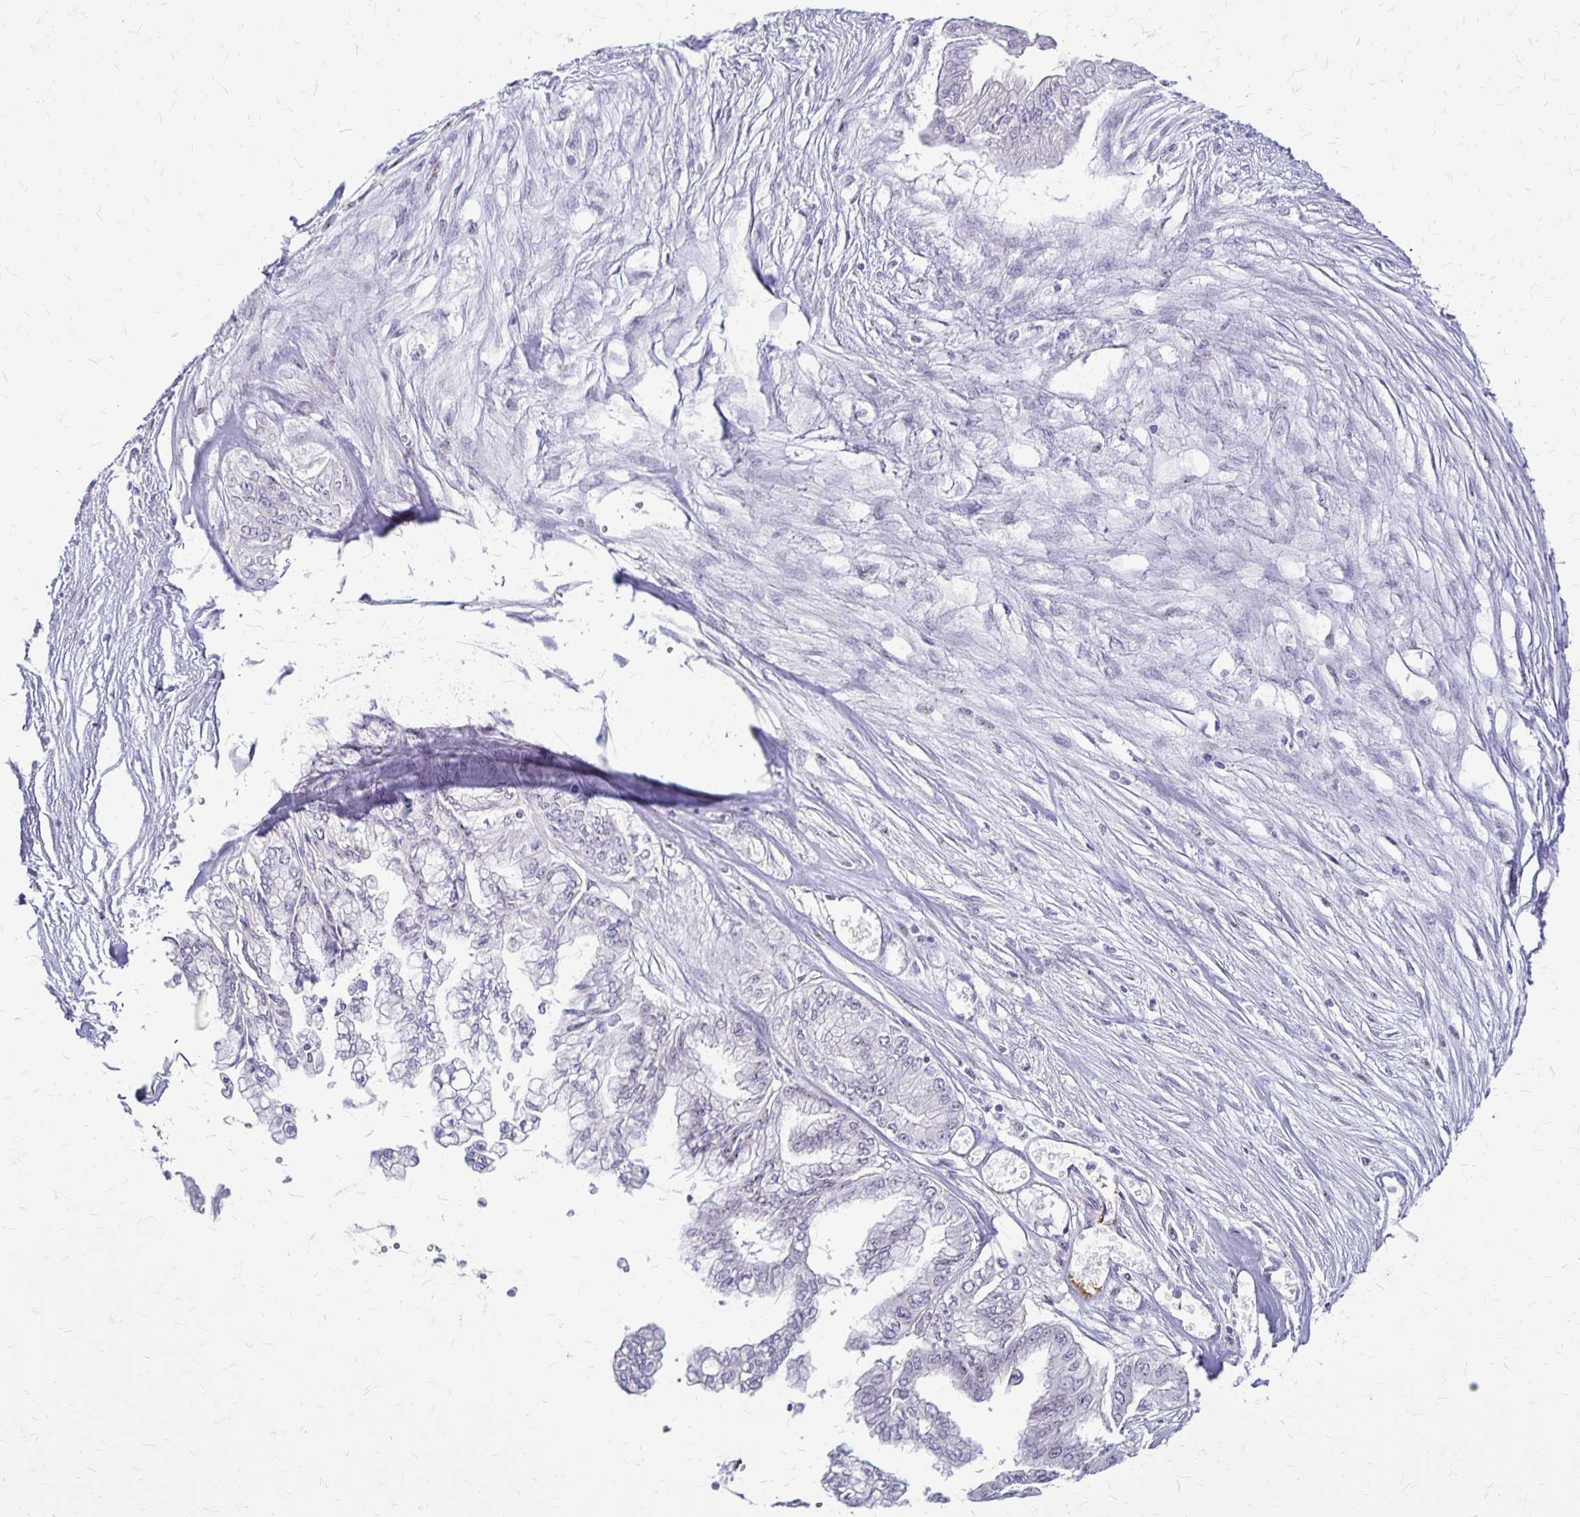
{"staining": {"intensity": "negative", "quantity": "none", "location": "none"}, "tissue": "pancreatic cancer", "cell_type": "Tumor cells", "image_type": "cancer", "snomed": [{"axis": "morphology", "description": "Adenocarcinoma, NOS"}, {"axis": "topography", "description": "Pancreas"}], "caption": "Immunohistochemical staining of pancreatic cancer shows no significant staining in tumor cells. Nuclei are stained in blue.", "gene": "GP9", "patient": {"sex": "female", "age": 68}}